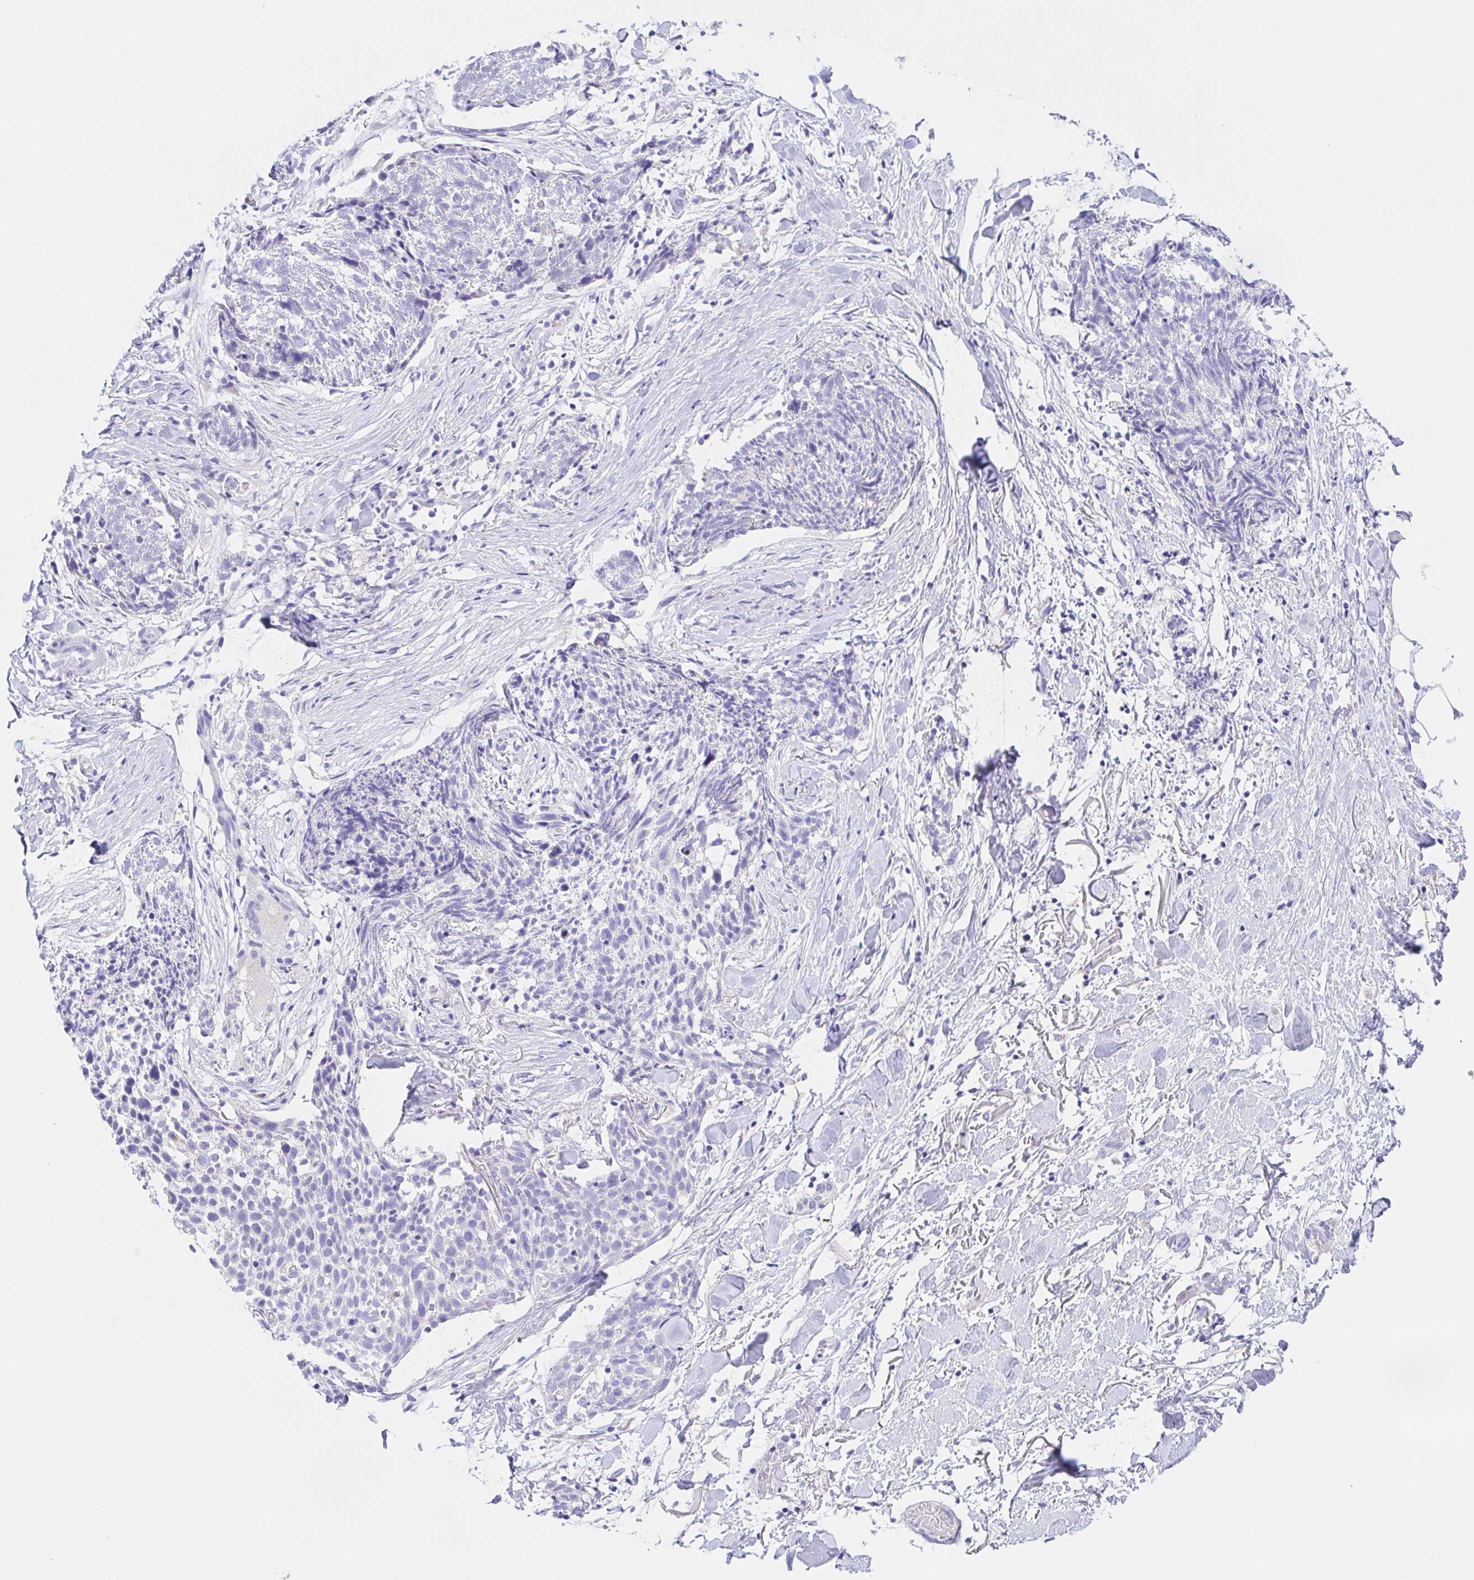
{"staining": {"intensity": "negative", "quantity": "none", "location": "none"}, "tissue": "skin cancer", "cell_type": "Tumor cells", "image_type": "cancer", "snomed": [{"axis": "morphology", "description": "Squamous cell carcinoma, NOS"}, {"axis": "topography", "description": "Skin"}, {"axis": "topography", "description": "Vulva"}], "caption": "Immunohistochemical staining of human skin cancer (squamous cell carcinoma) shows no significant expression in tumor cells.", "gene": "SCG3", "patient": {"sex": "female", "age": 75}}